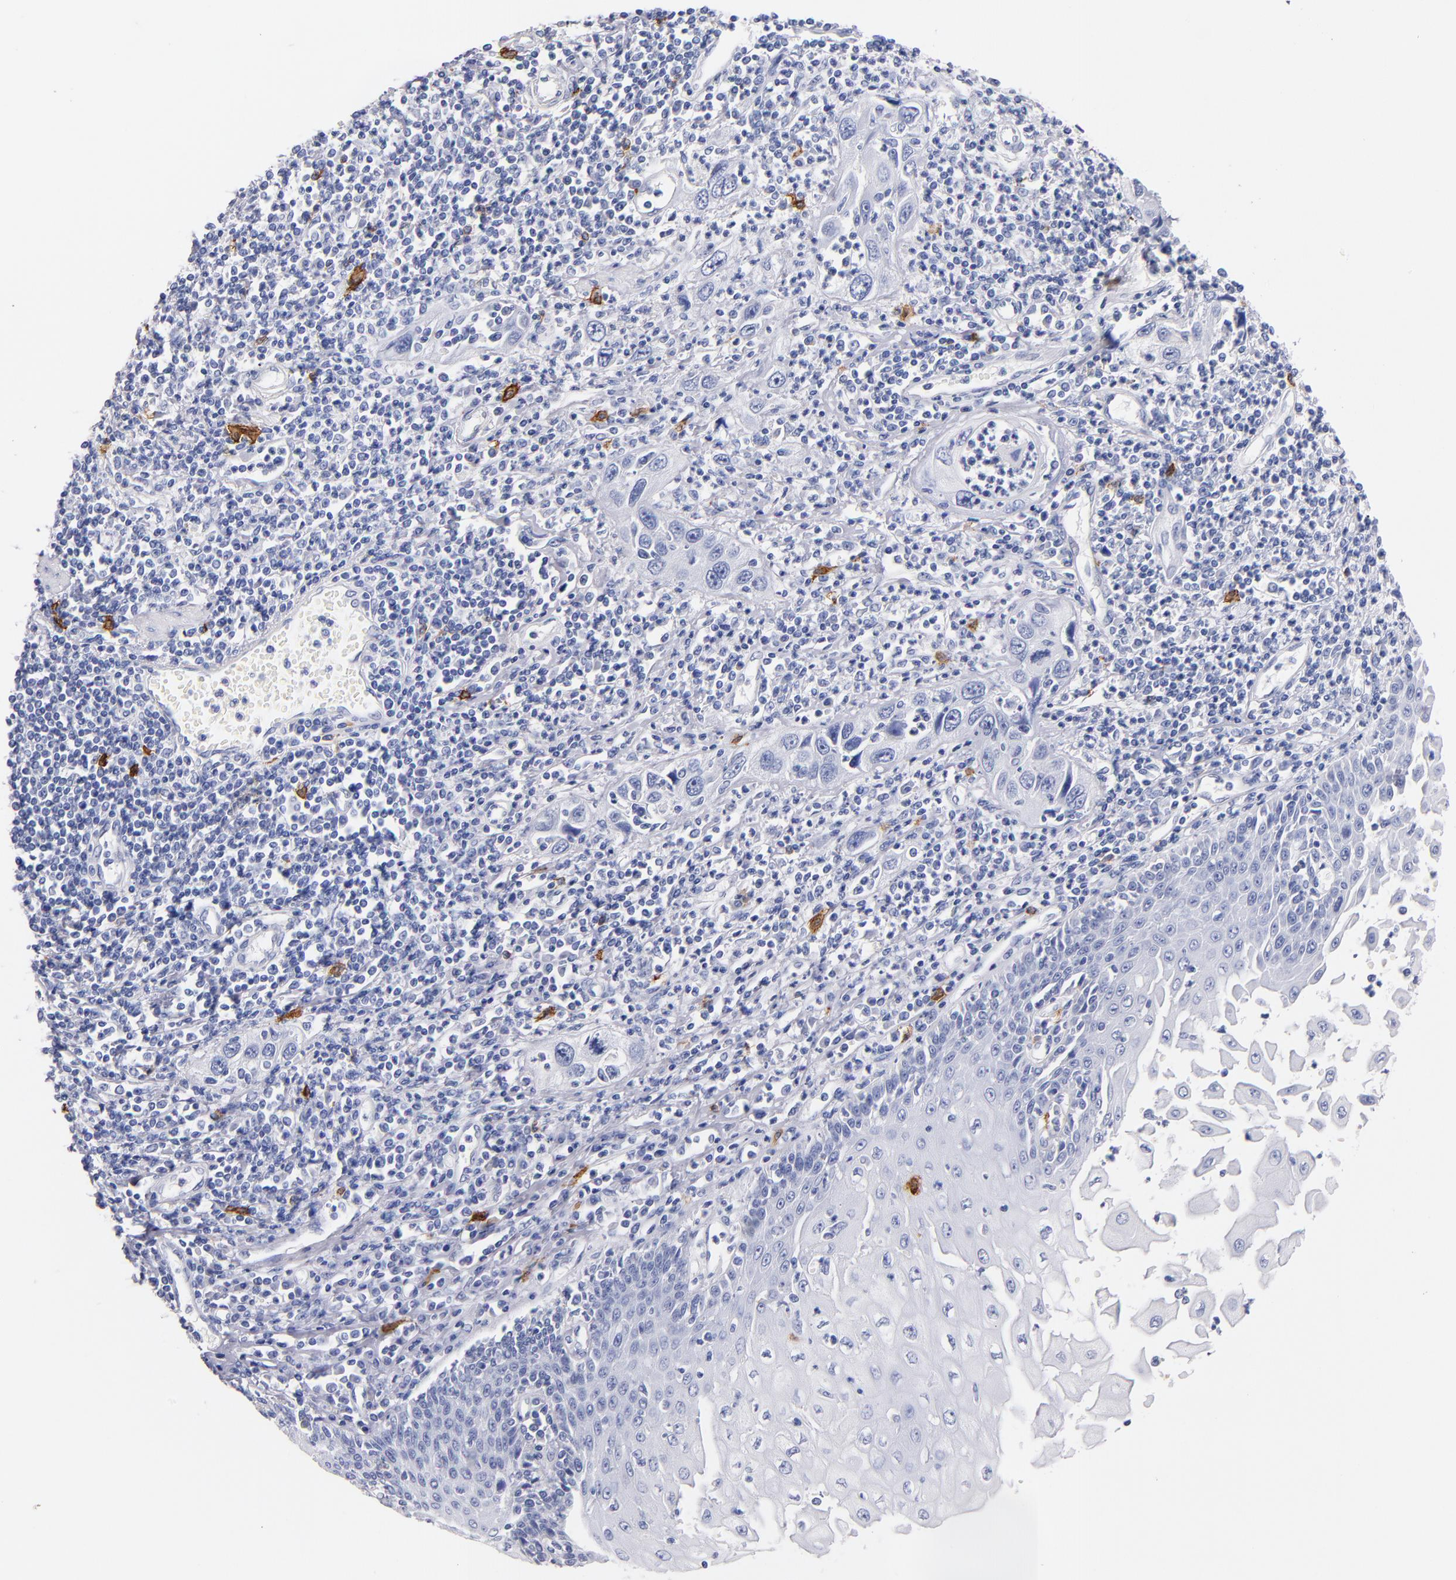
{"staining": {"intensity": "negative", "quantity": "none", "location": "none"}, "tissue": "esophagus", "cell_type": "Squamous epithelial cells", "image_type": "normal", "snomed": [{"axis": "morphology", "description": "Normal tissue, NOS"}, {"axis": "topography", "description": "Esophagus"}], "caption": "A histopathology image of human esophagus is negative for staining in squamous epithelial cells. Nuclei are stained in blue.", "gene": "KIT", "patient": {"sex": "male", "age": 65}}